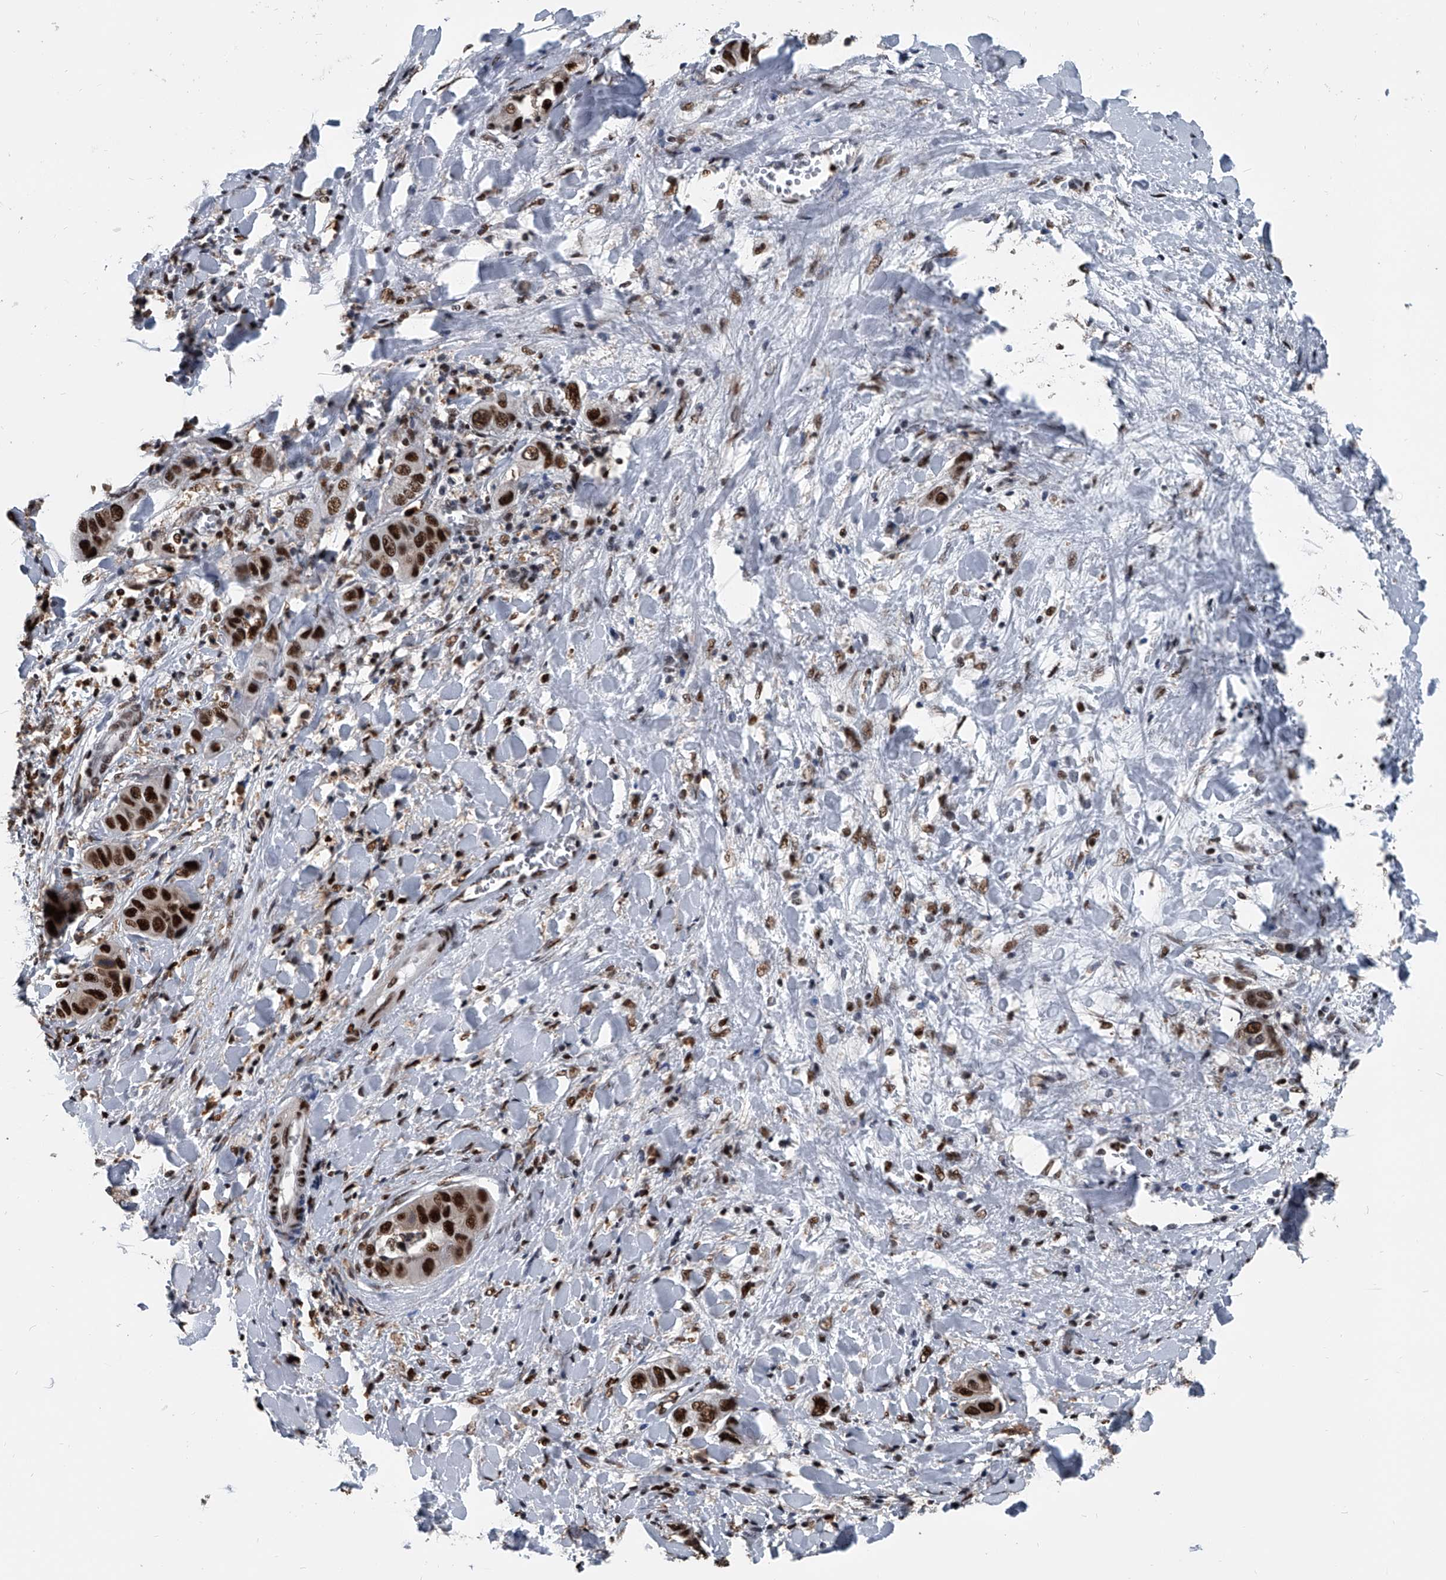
{"staining": {"intensity": "strong", "quantity": ">75%", "location": "nuclear"}, "tissue": "liver cancer", "cell_type": "Tumor cells", "image_type": "cancer", "snomed": [{"axis": "morphology", "description": "Cholangiocarcinoma"}, {"axis": "topography", "description": "Liver"}], "caption": "This image shows cholangiocarcinoma (liver) stained with IHC to label a protein in brown. The nuclear of tumor cells show strong positivity for the protein. Nuclei are counter-stained blue.", "gene": "FKBP5", "patient": {"sex": "female", "age": 52}}